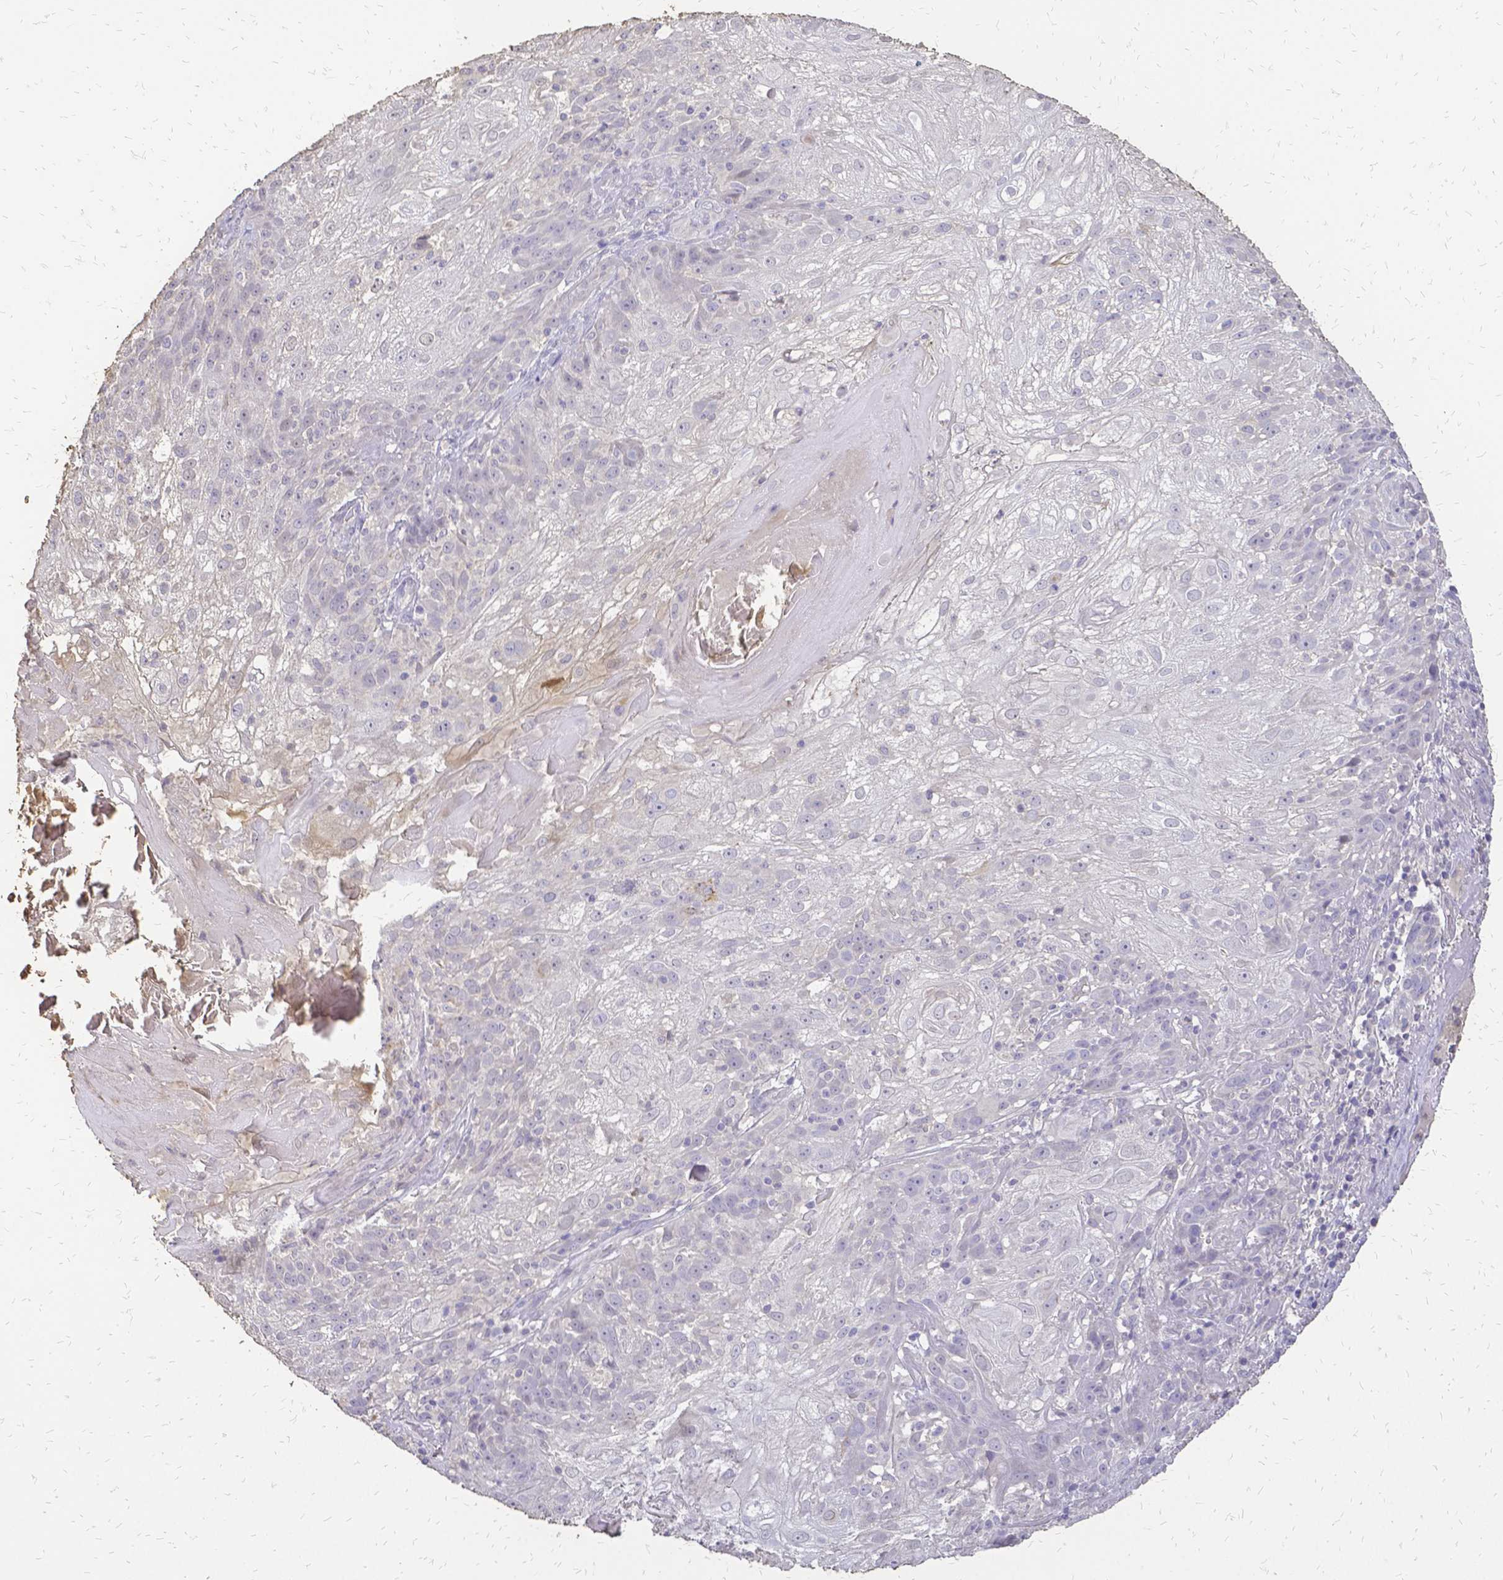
{"staining": {"intensity": "negative", "quantity": "none", "location": "none"}, "tissue": "skin cancer", "cell_type": "Tumor cells", "image_type": "cancer", "snomed": [{"axis": "morphology", "description": "Normal tissue, NOS"}, {"axis": "morphology", "description": "Squamous cell carcinoma, NOS"}, {"axis": "topography", "description": "Skin"}], "caption": "There is no significant staining in tumor cells of skin cancer.", "gene": "CIB1", "patient": {"sex": "female", "age": 83}}